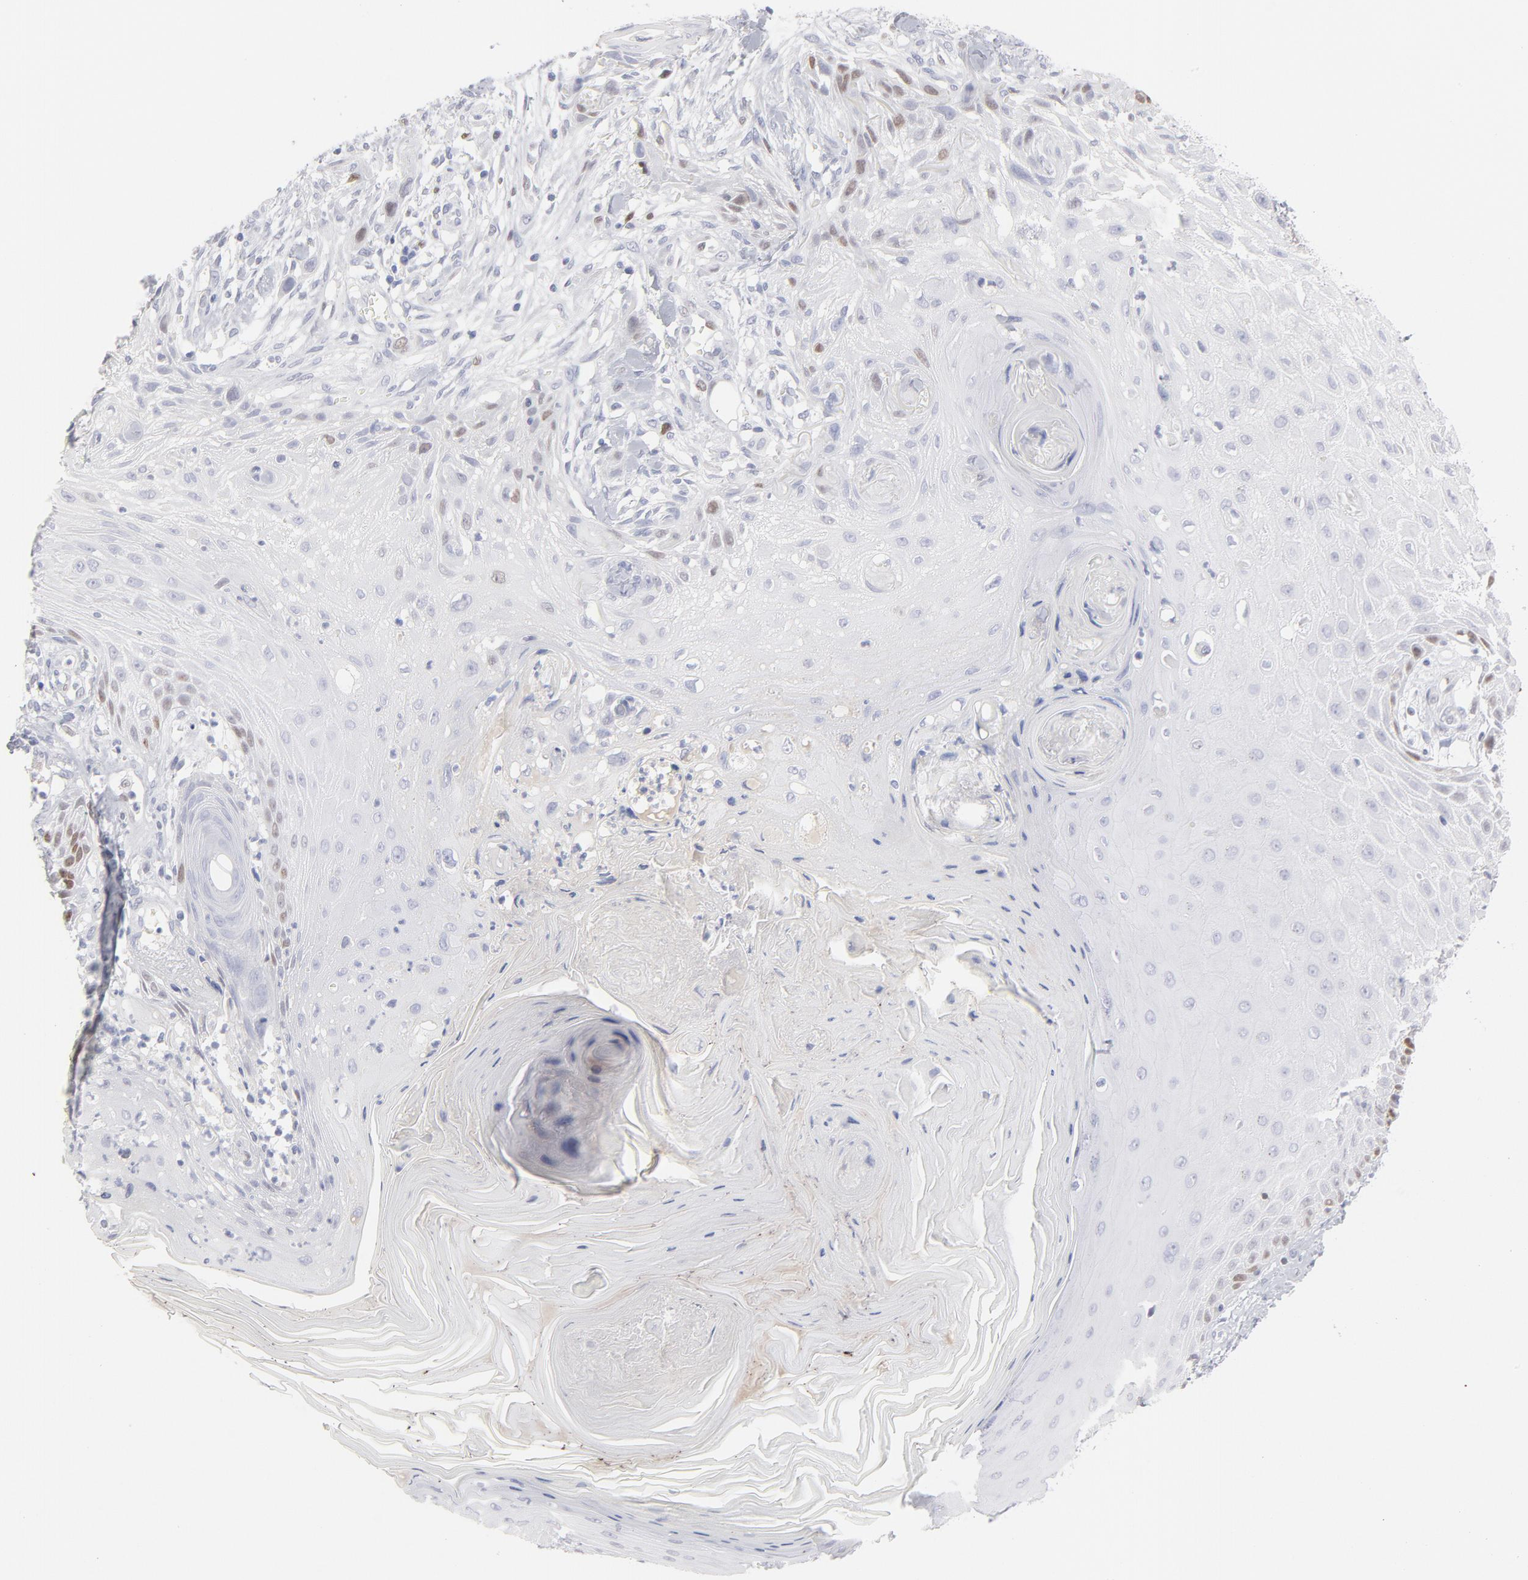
{"staining": {"intensity": "moderate", "quantity": "<25%", "location": "nuclear"}, "tissue": "skin cancer", "cell_type": "Tumor cells", "image_type": "cancer", "snomed": [{"axis": "morphology", "description": "Normal tissue, NOS"}, {"axis": "morphology", "description": "Squamous cell carcinoma, NOS"}, {"axis": "topography", "description": "Skin"}], "caption": "Immunohistochemical staining of skin cancer (squamous cell carcinoma) displays low levels of moderate nuclear protein staining in approximately <25% of tumor cells. The protein of interest is shown in brown color, while the nuclei are stained blue.", "gene": "MCM7", "patient": {"sex": "female", "age": 59}}